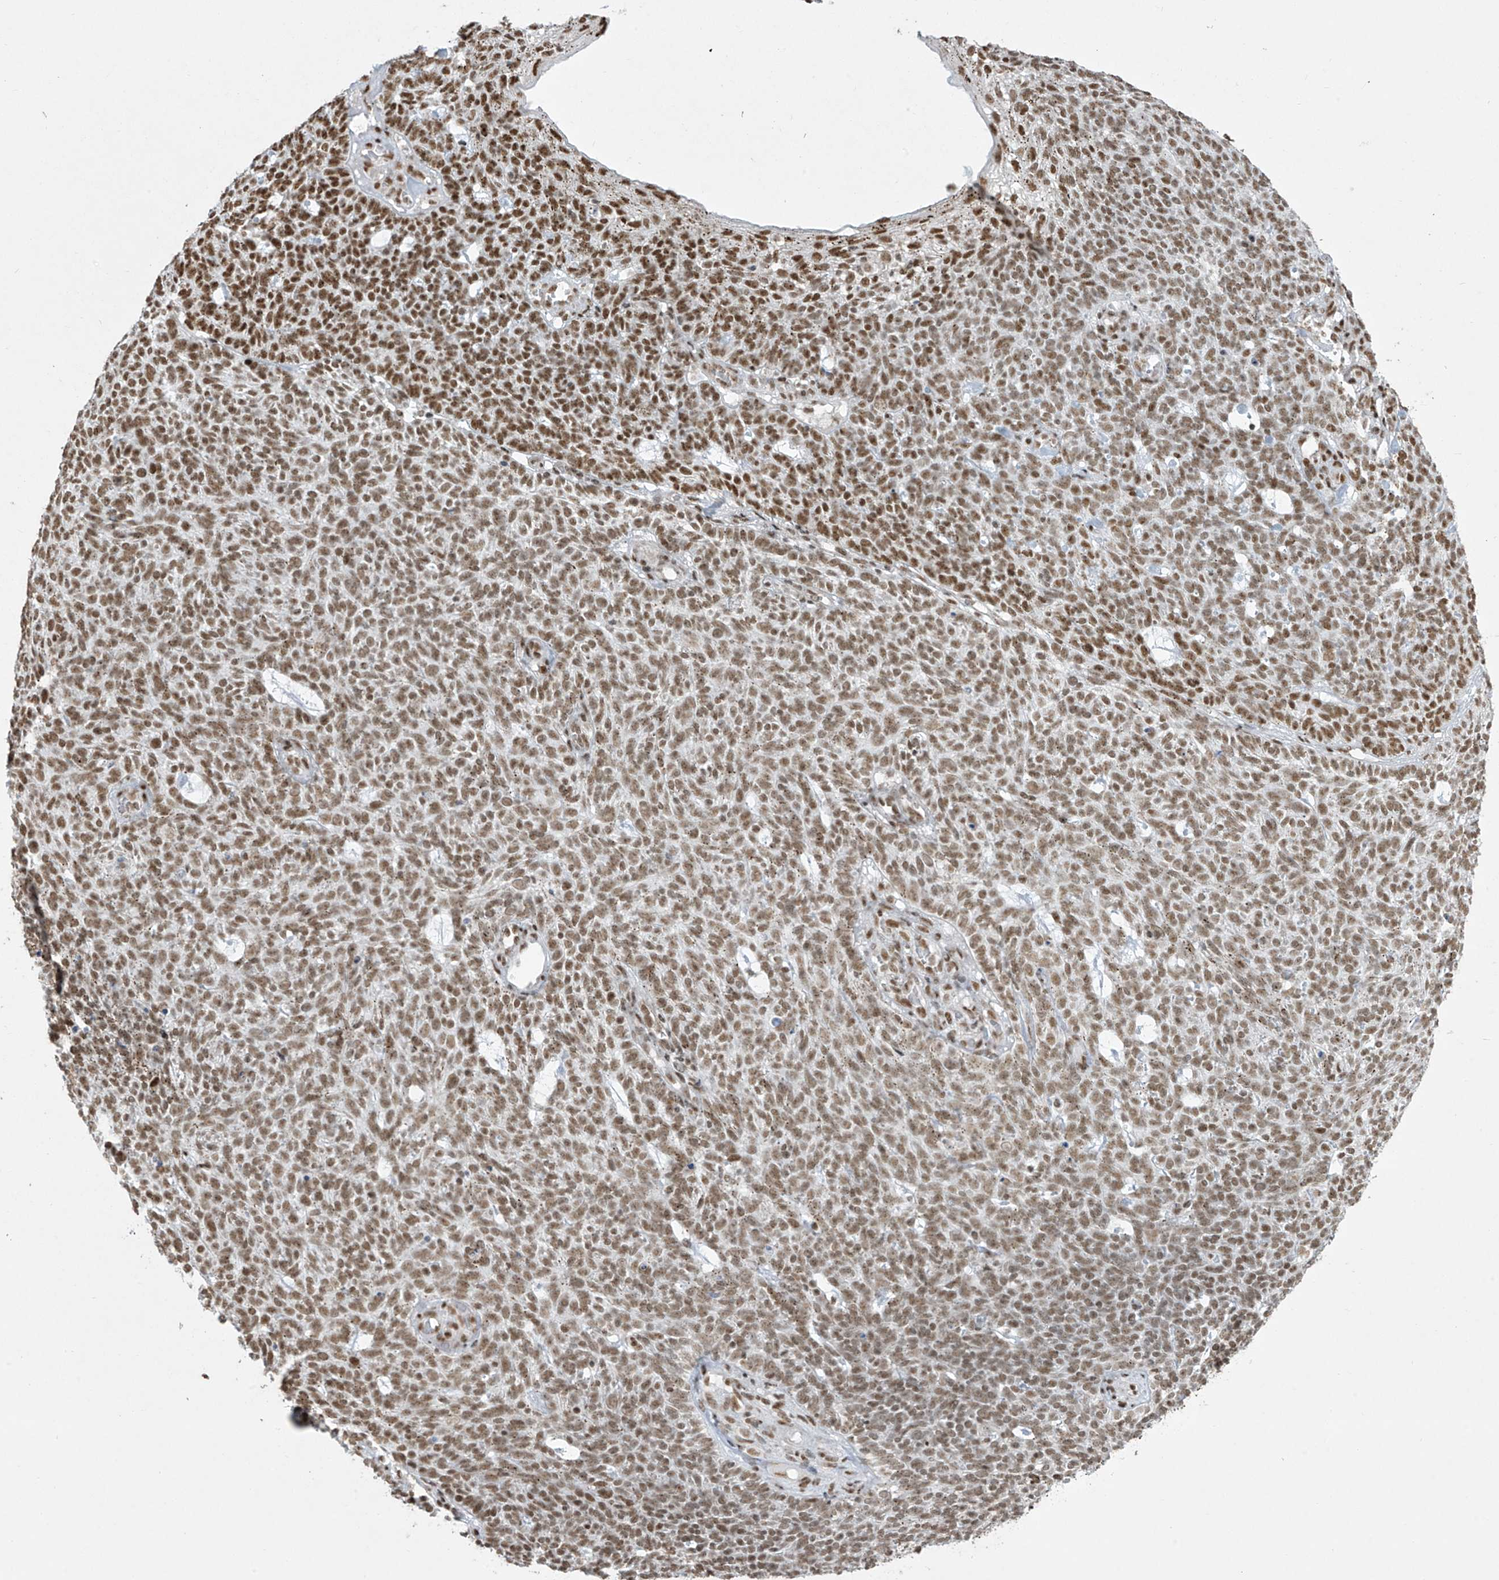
{"staining": {"intensity": "moderate", "quantity": ">75%", "location": "nuclear"}, "tissue": "skin cancer", "cell_type": "Tumor cells", "image_type": "cancer", "snomed": [{"axis": "morphology", "description": "Squamous cell carcinoma, NOS"}, {"axis": "topography", "description": "Skin"}], "caption": "Immunohistochemistry (IHC) micrograph of neoplastic tissue: human skin squamous cell carcinoma stained using immunohistochemistry demonstrates medium levels of moderate protein expression localized specifically in the nuclear of tumor cells, appearing as a nuclear brown color.", "gene": "MS4A6A", "patient": {"sex": "female", "age": 90}}